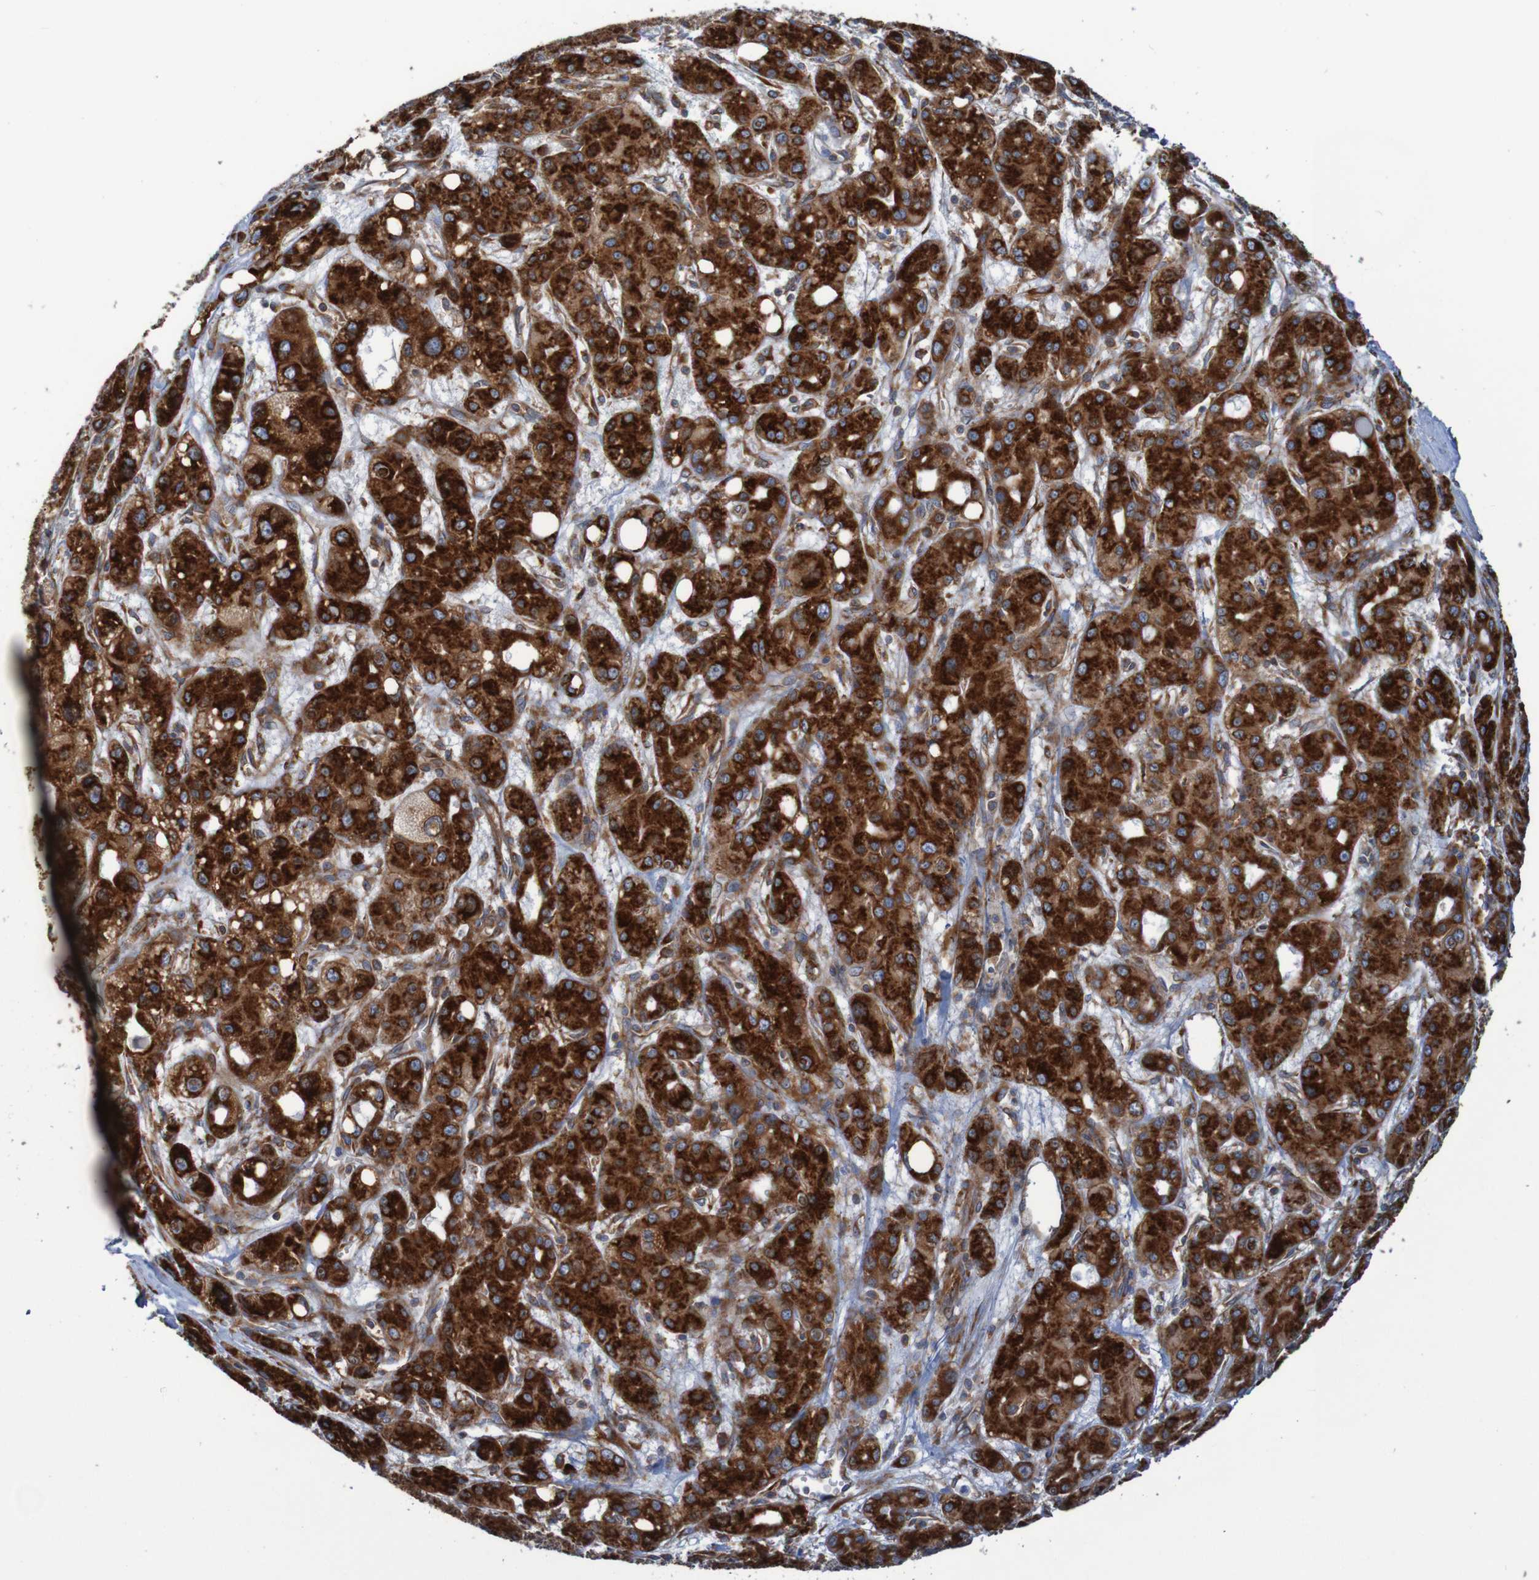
{"staining": {"intensity": "strong", "quantity": ">75%", "location": "cytoplasmic/membranous"}, "tissue": "liver cancer", "cell_type": "Tumor cells", "image_type": "cancer", "snomed": [{"axis": "morphology", "description": "Carcinoma, Hepatocellular, NOS"}, {"axis": "topography", "description": "Liver"}], "caption": "Hepatocellular carcinoma (liver) stained for a protein (brown) exhibits strong cytoplasmic/membranous positive positivity in about >75% of tumor cells.", "gene": "RPL10", "patient": {"sex": "male", "age": 55}}